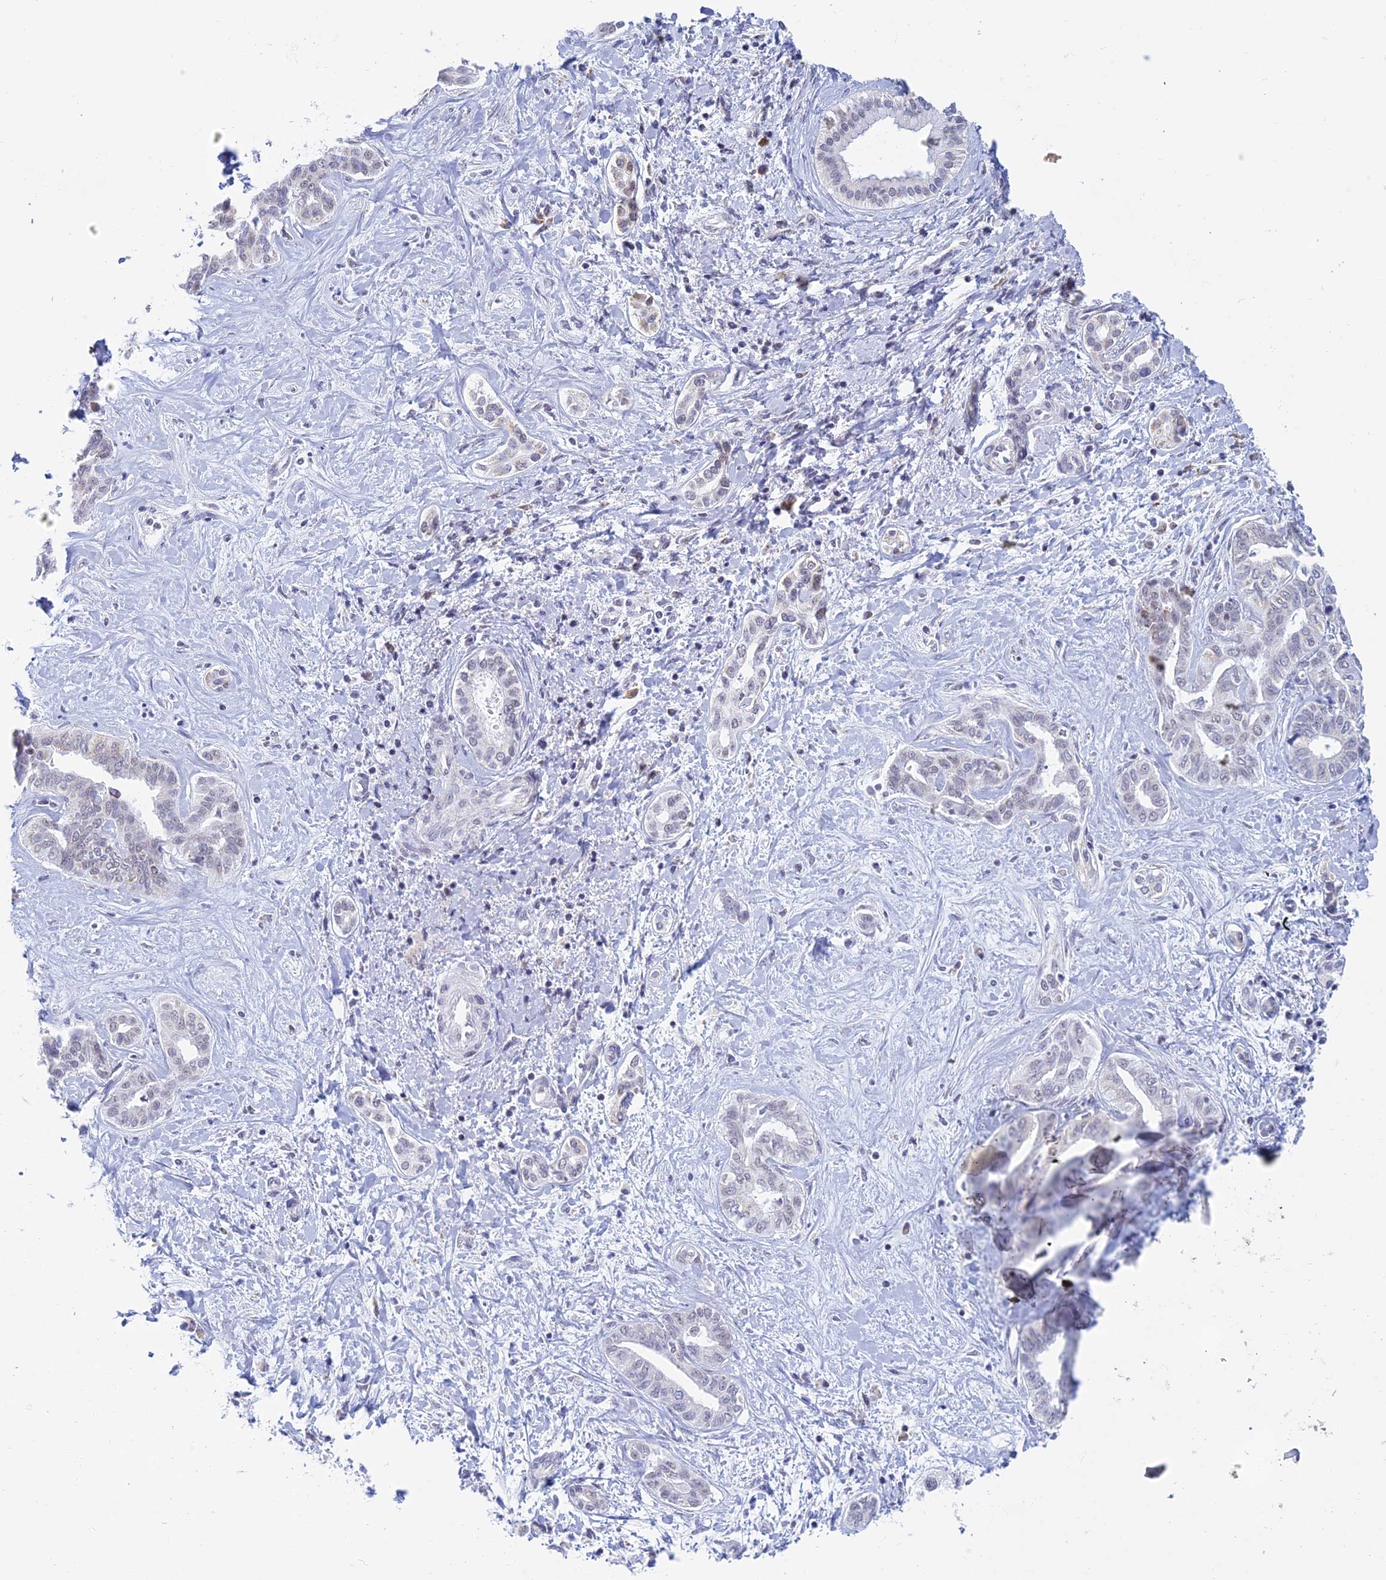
{"staining": {"intensity": "weak", "quantity": "<25%", "location": "nuclear"}, "tissue": "liver cancer", "cell_type": "Tumor cells", "image_type": "cancer", "snomed": [{"axis": "morphology", "description": "Cholangiocarcinoma"}, {"axis": "topography", "description": "Liver"}], "caption": "Tumor cells show no significant expression in liver cholangiocarcinoma.", "gene": "KLF14", "patient": {"sex": "female", "age": 77}}